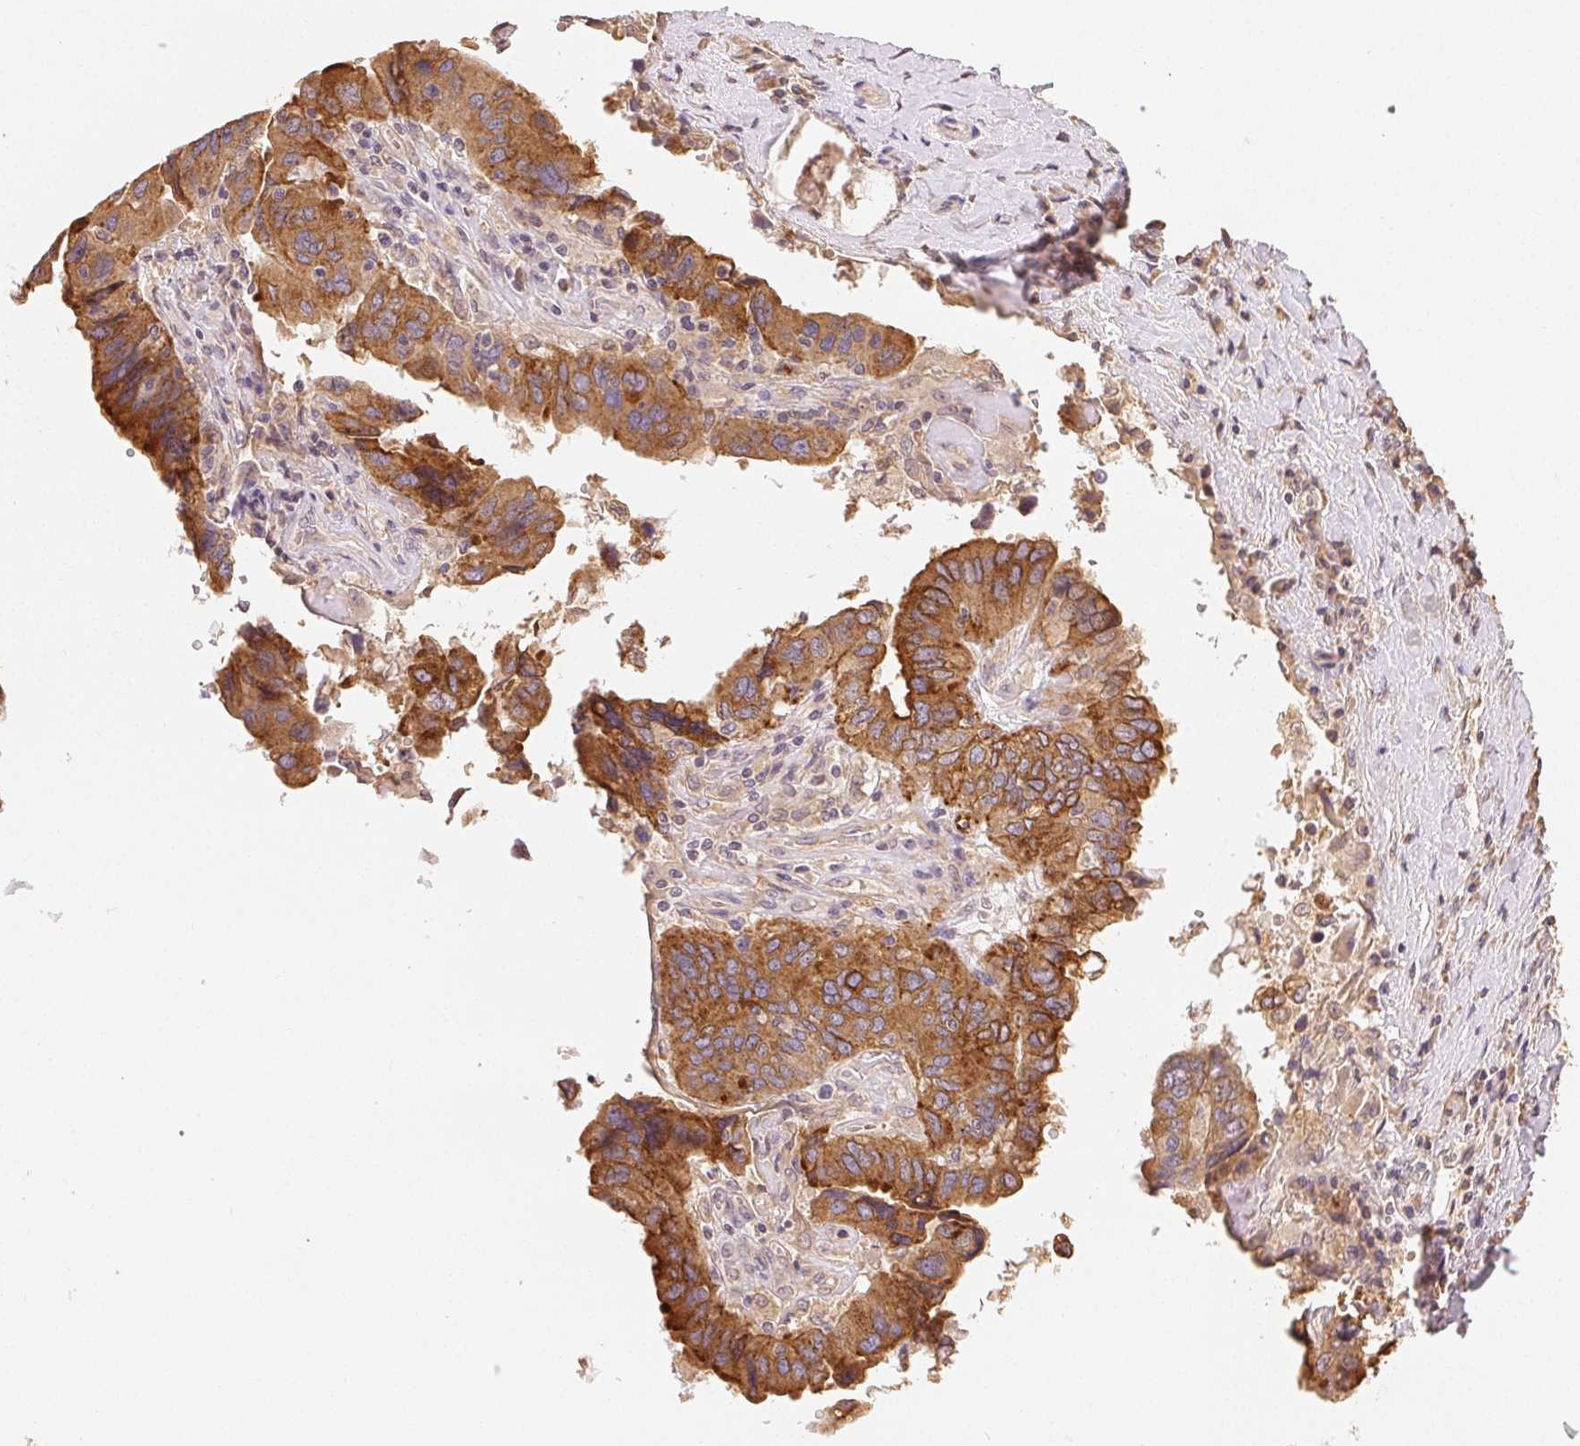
{"staining": {"intensity": "weak", "quantity": ">75%", "location": "cytoplasmic/membranous"}, "tissue": "ovarian cancer", "cell_type": "Tumor cells", "image_type": "cancer", "snomed": [{"axis": "morphology", "description": "Cystadenocarcinoma, serous, NOS"}, {"axis": "topography", "description": "Ovary"}], "caption": "IHC of ovarian cancer (serous cystadenocarcinoma) exhibits low levels of weak cytoplasmic/membranous positivity in about >75% of tumor cells. (DAB IHC, brown staining for protein, blue staining for nuclei).", "gene": "SEZ6L2", "patient": {"sex": "female", "age": 79}}